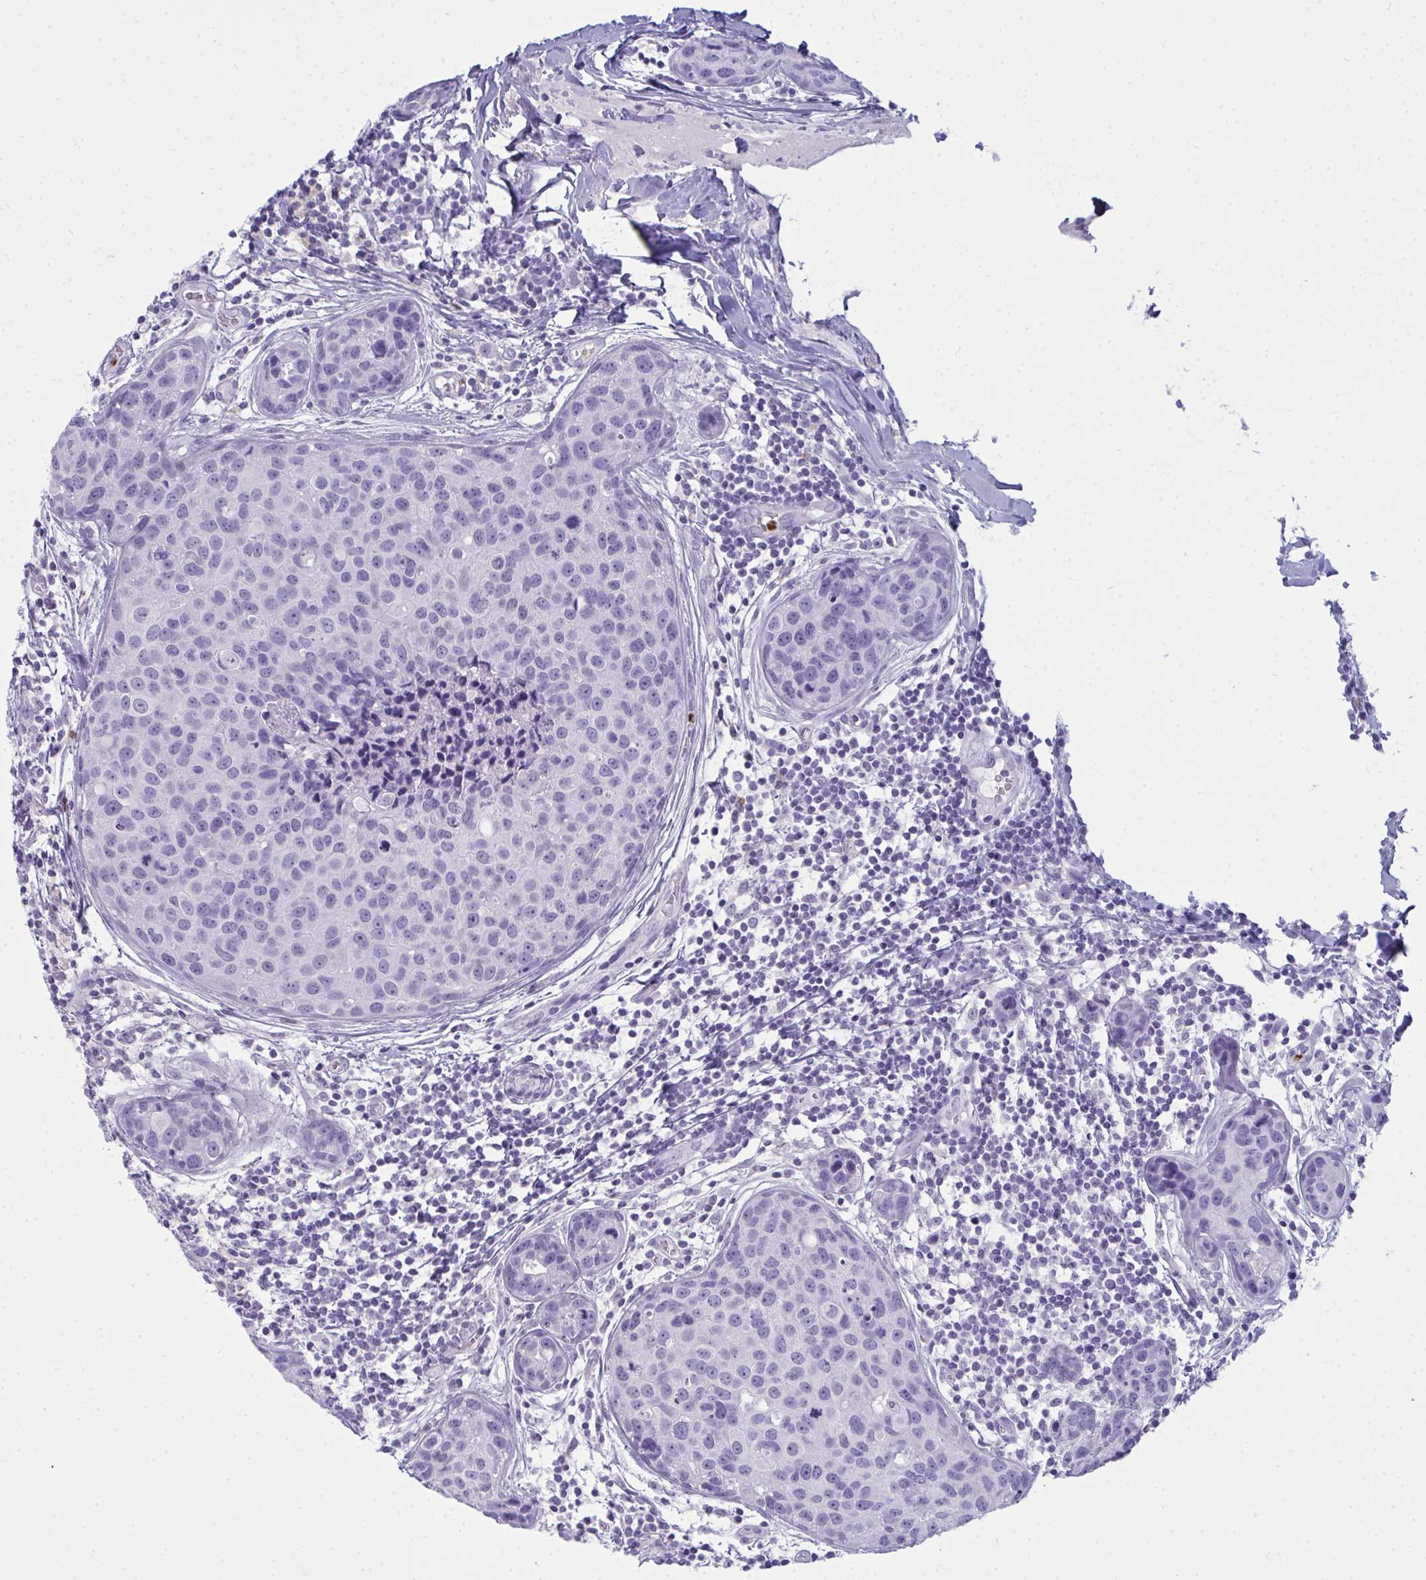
{"staining": {"intensity": "negative", "quantity": "none", "location": "none"}, "tissue": "breast cancer", "cell_type": "Tumor cells", "image_type": "cancer", "snomed": [{"axis": "morphology", "description": "Duct carcinoma"}, {"axis": "topography", "description": "Breast"}], "caption": "Breast intraductal carcinoma was stained to show a protein in brown. There is no significant staining in tumor cells. The staining was performed using DAB (3,3'-diaminobenzidine) to visualize the protein expression in brown, while the nuclei were stained in blue with hematoxylin (Magnification: 20x).", "gene": "SERPINB10", "patient": {"sex": "female", "age": 24}}